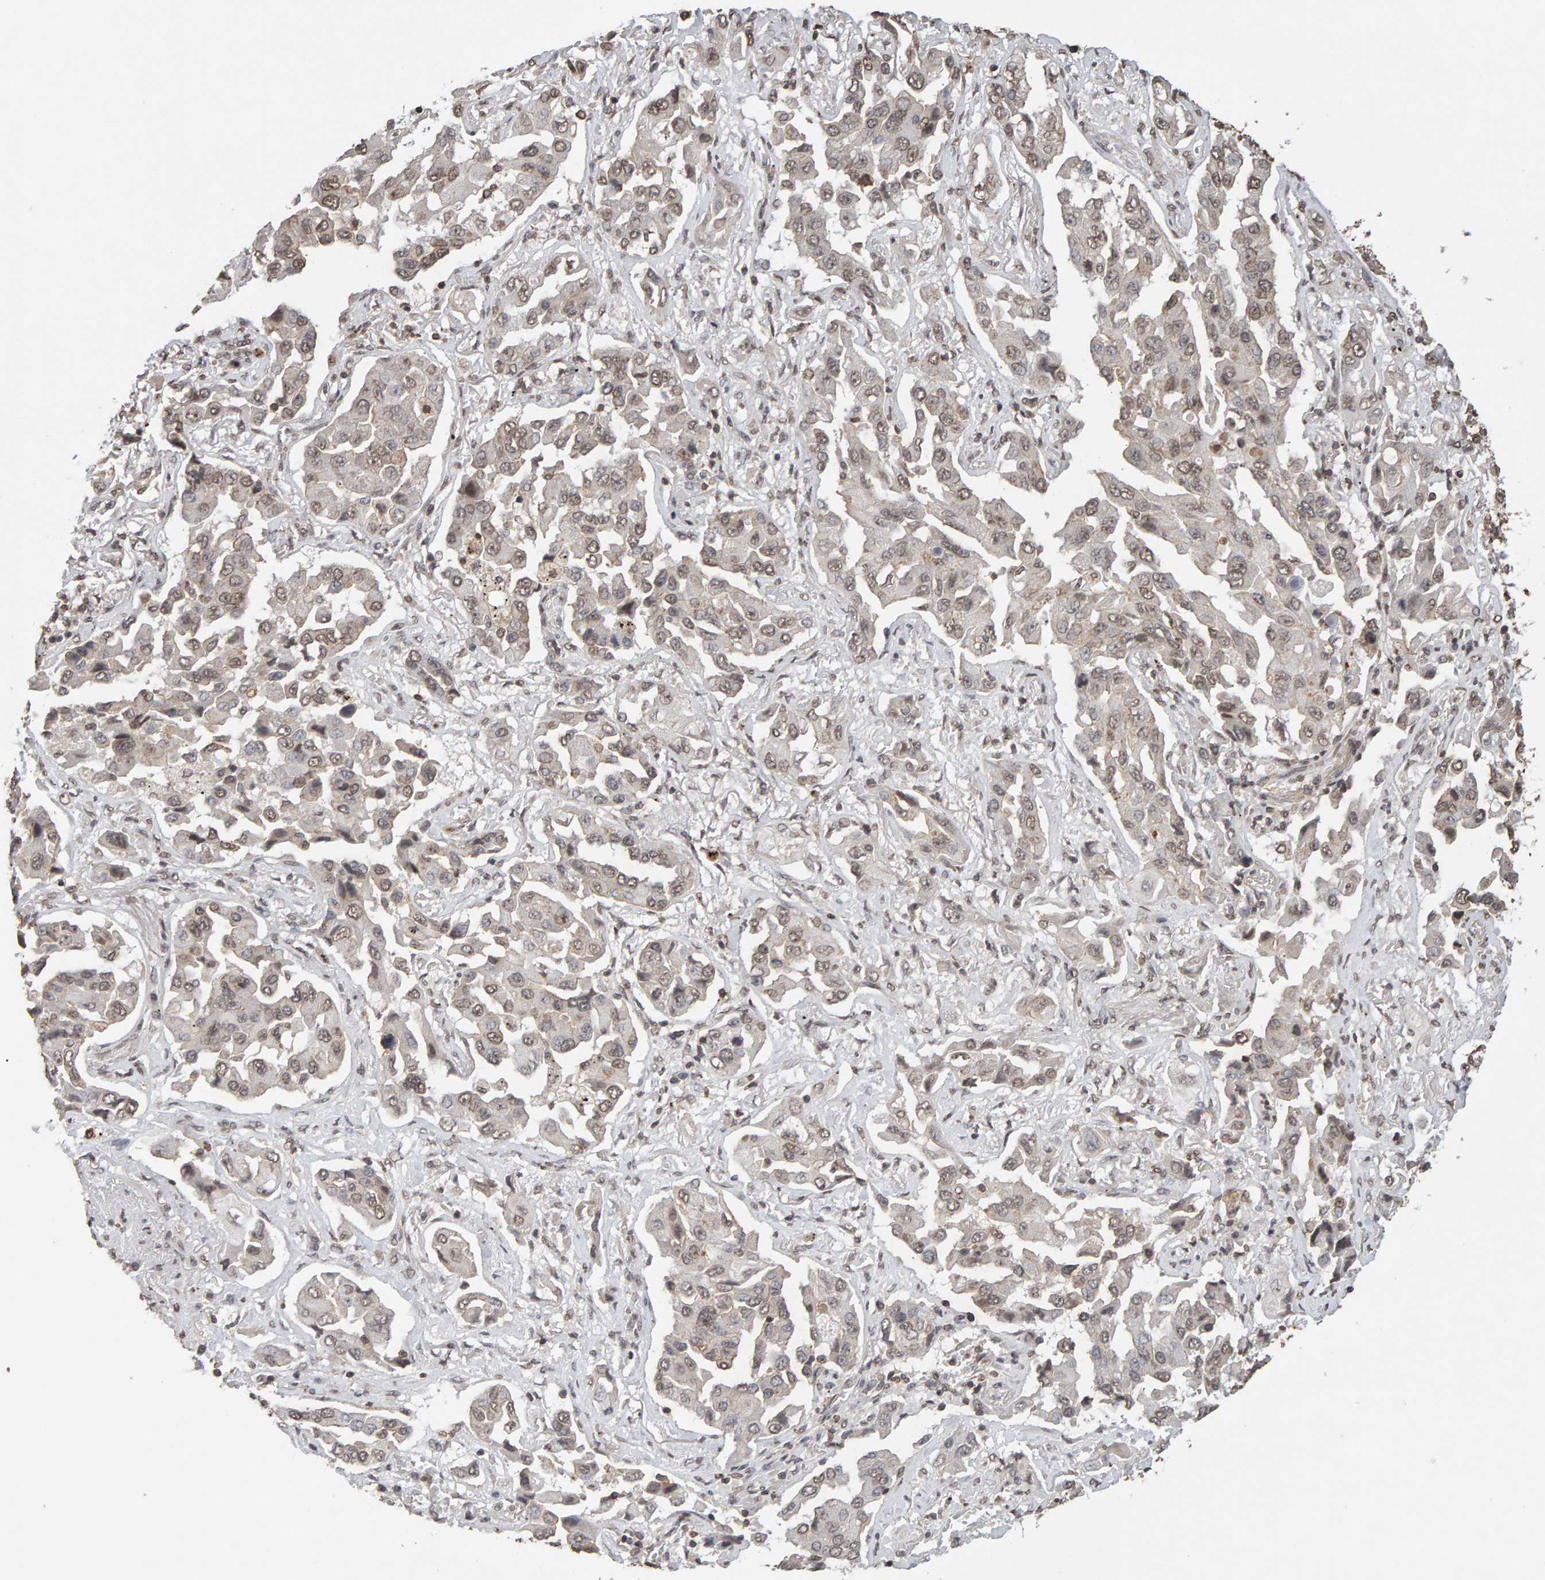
{"staining": {"intensity": "weak", "quantity": ">75%", "location": "nuclear"}, "tissue": "lung cancer", "cell_type": "Tumor cells", "image_type": "cancer", "snomed": [{"axis": "morphology", "description": "Adenocarcinoma, NOS"}, {"axis": "topography", "description": "Lung"}], "caption": "Immunohistochemical staining of human lung cancer displays low levels of weak nuclear staining in about >75% of tumor cells. Nuclei are stained in blue.", "gene": "DNAJB5", "patient": {"sex": "female", "age": 65}}